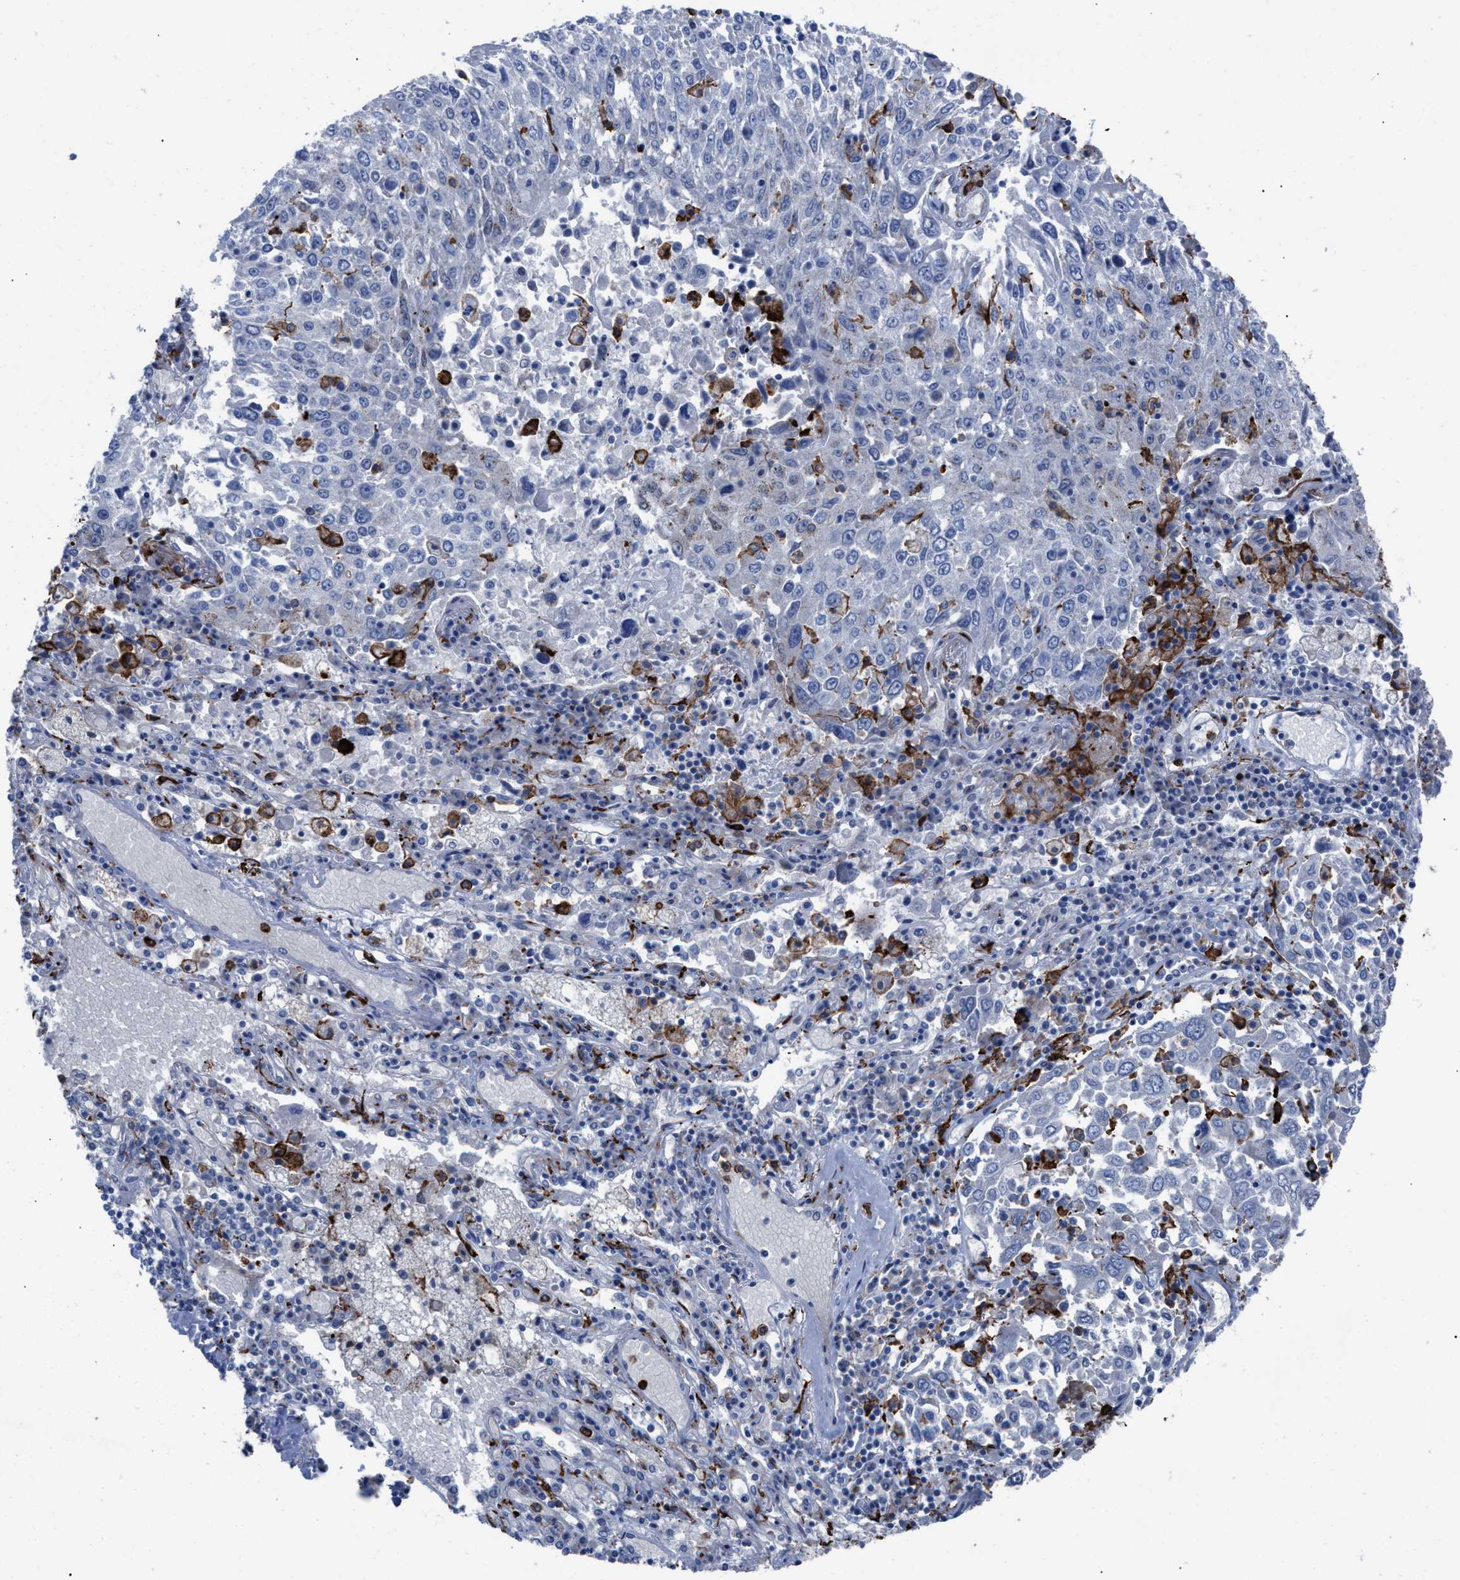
{"staining": {"intensity": "negative", "quantity": "none", "location": "none"}, "tissue": "lung cancer", "cell_type": "Tumor cells", "image_type": "cancer", "snomed": [{"axis": "morphology", "description": "Squamous cell carcinoma, NOS"}, {"axis": "topography", "description": "Lung"}], "caption": "Tumor cells show no significant expression in lung cancer.", "gene": "SLC47A1", "patient": {"sex": "male", "age": 65}}